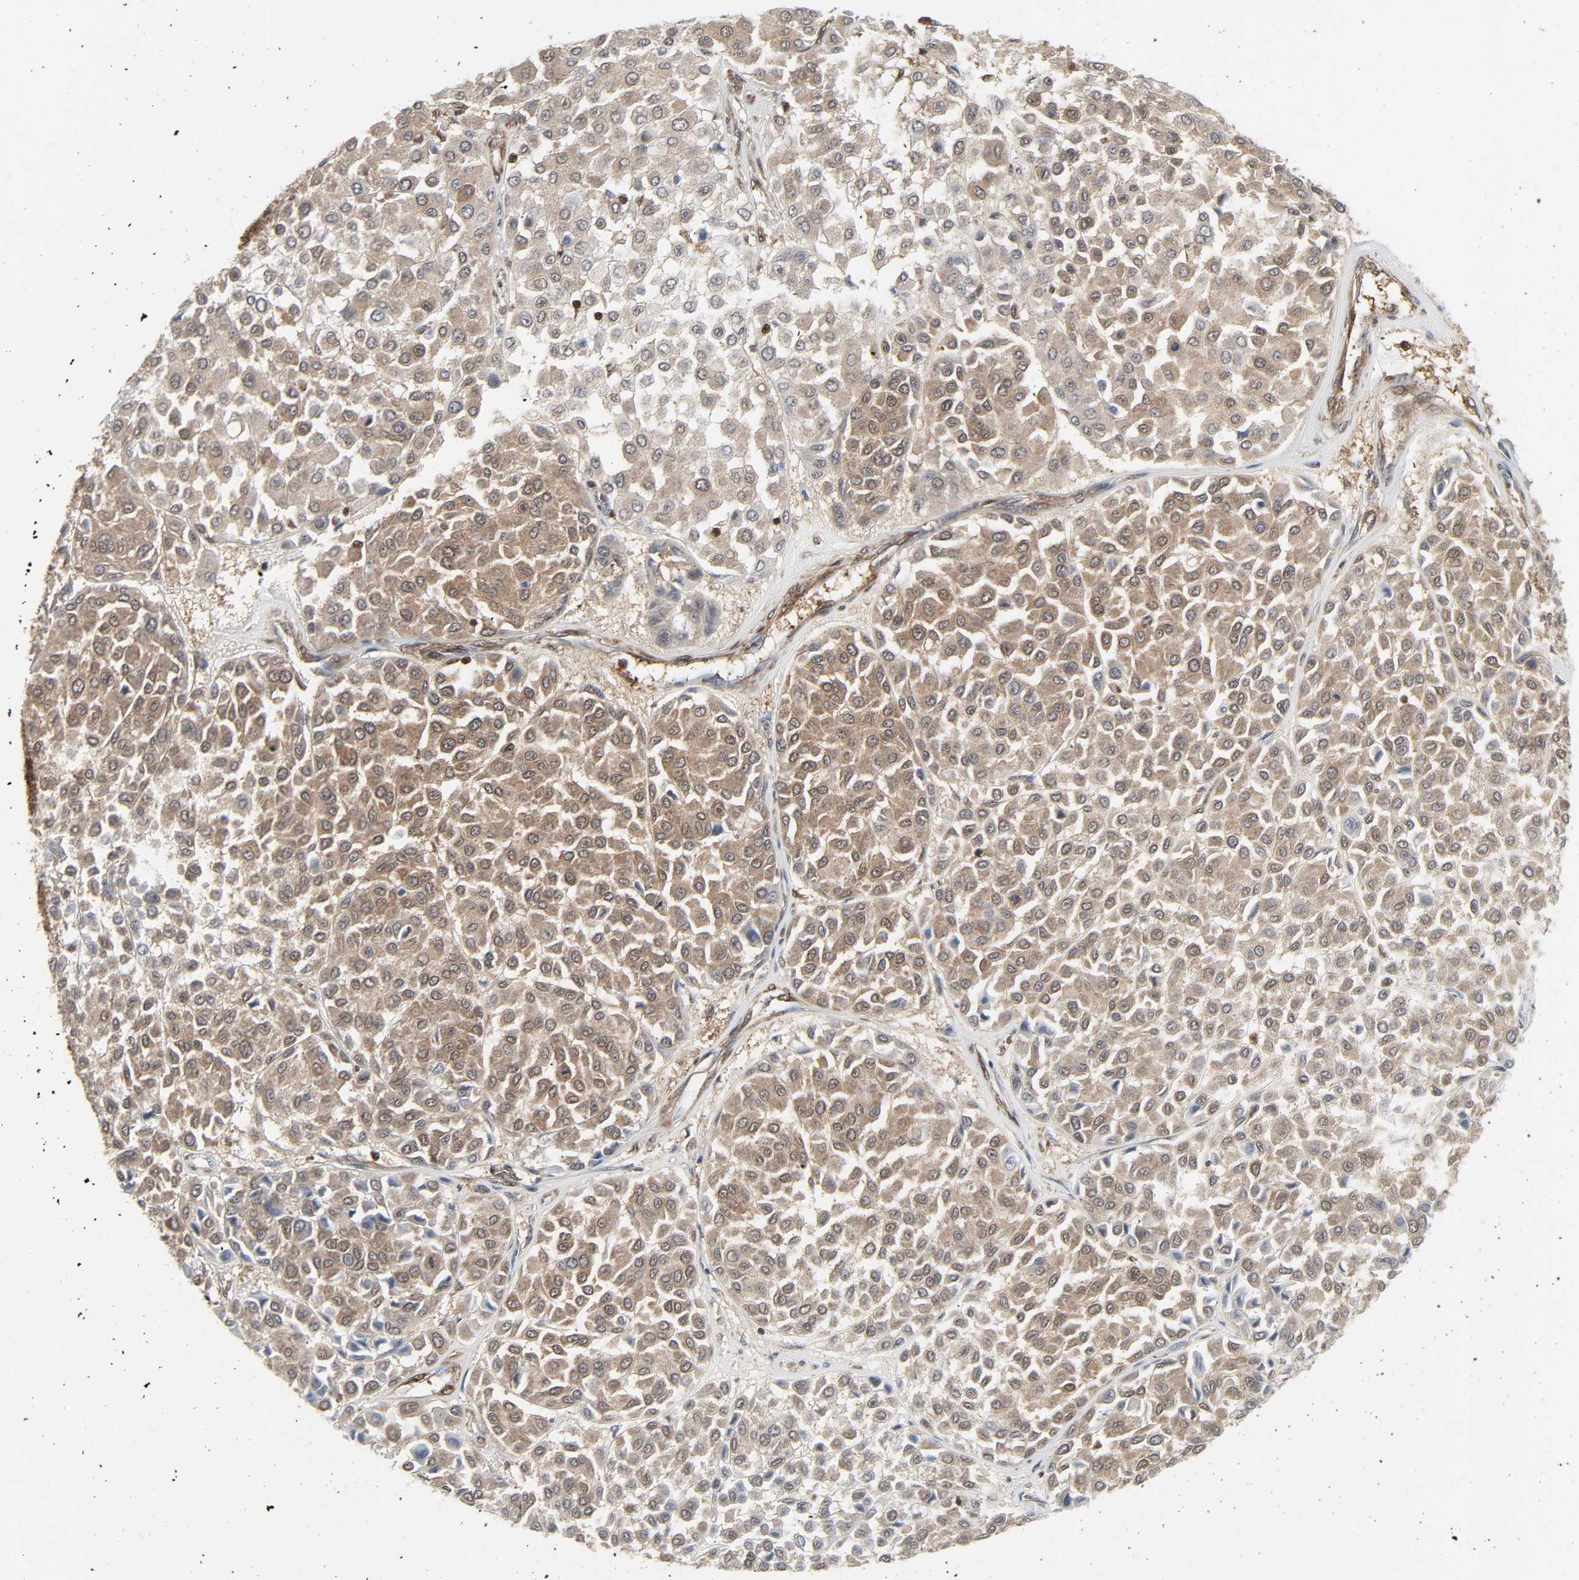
{"staining": {"intensity": "weak", "quantity": ">75%", "location": "cytoplasmic/membranous,nuclear"}, "tissue": "melanoma", "cell_type": "Tumor cells", "image_type": "cancer", "snomed": [{"axis": "morphology", "description": "Malignant melanoma, Metastatic site"}, {"axis": "topography", "description": "Soft tissue"}], "caption": "Immunohistochemical staining of melanoma shows low levels of weak cytoplasmic/membranous and nuclear protein positivity in approximately >75% of tumor cells.", "gene": "GSK3A", "patient": {"sex": "male", "age": 41}}